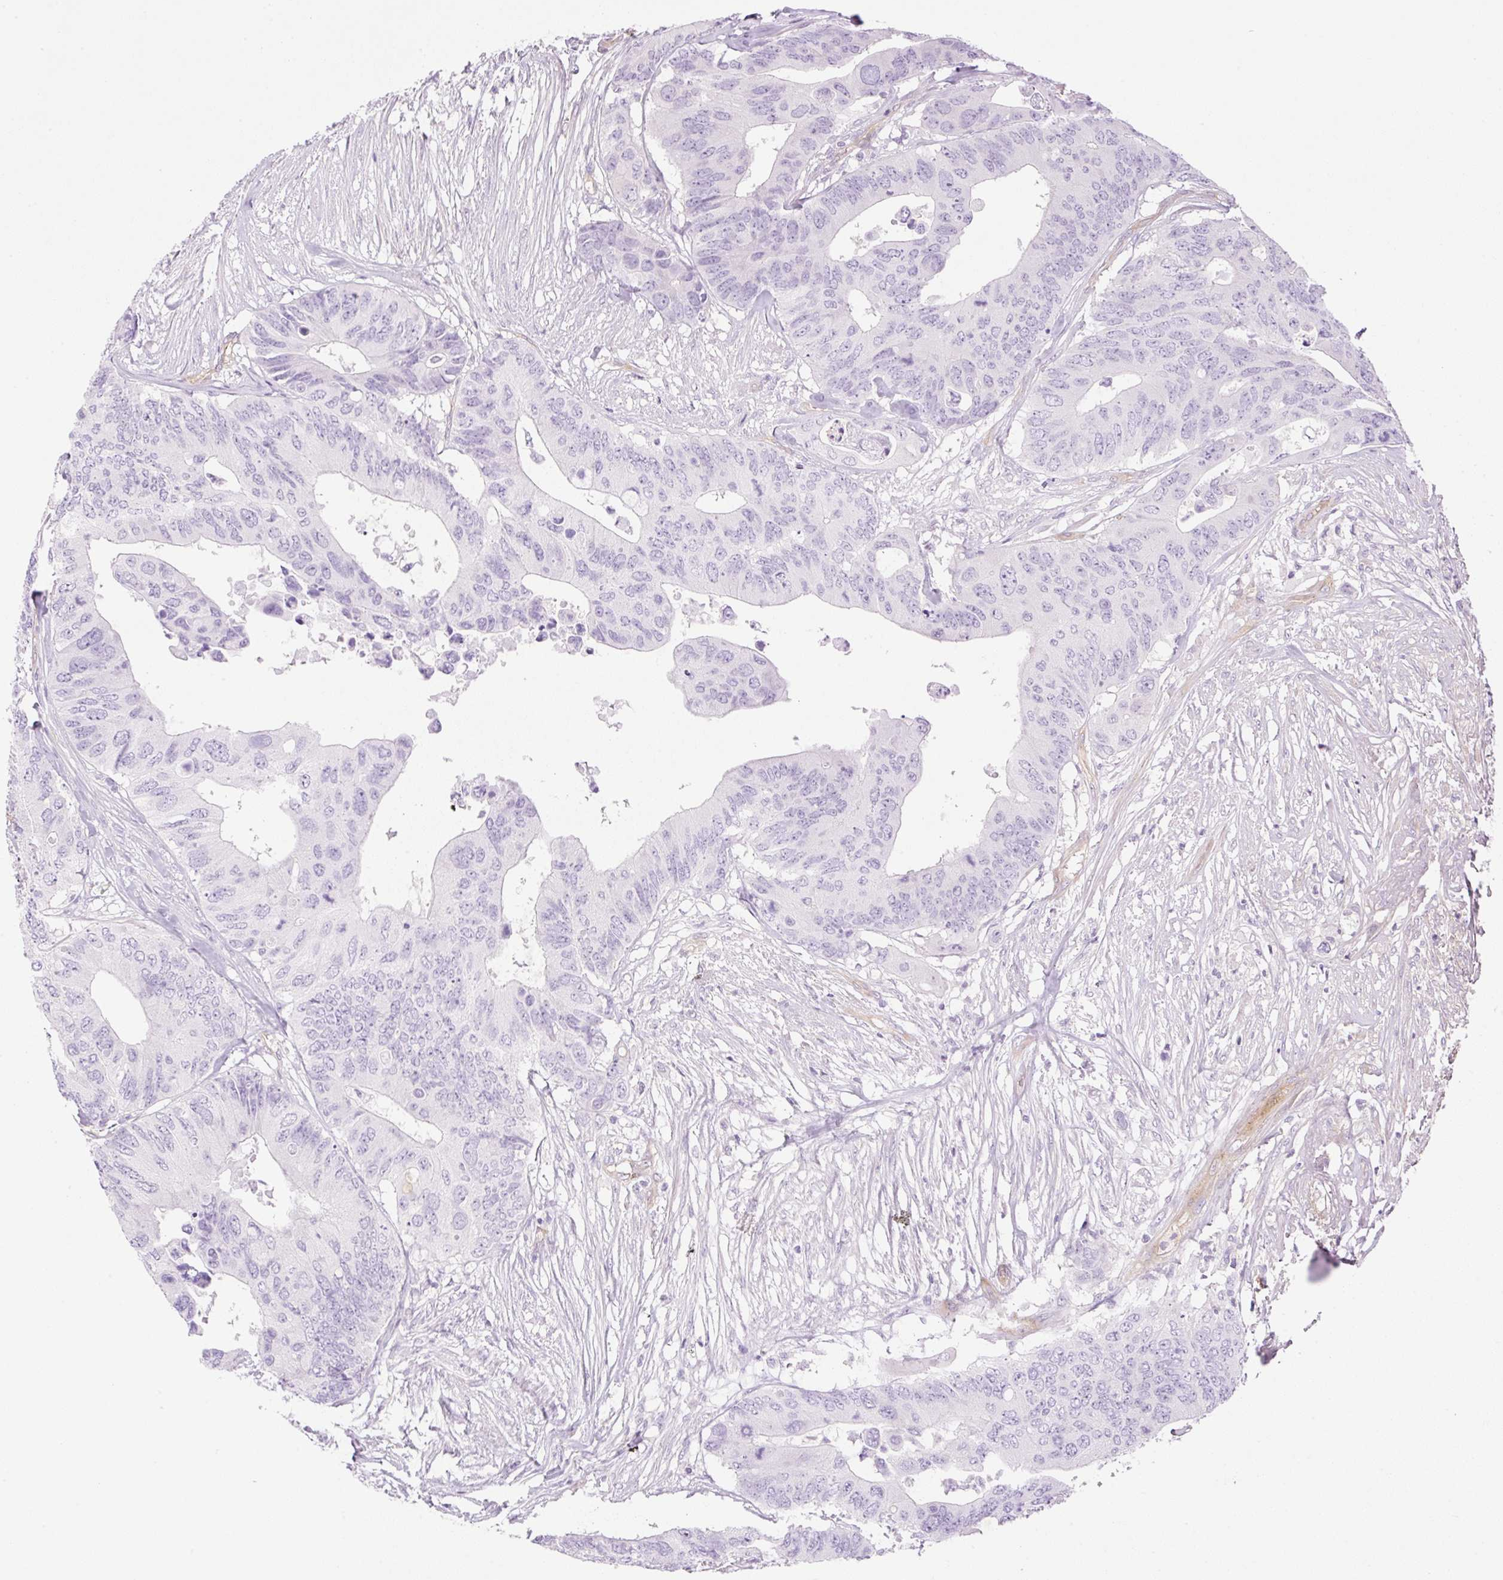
{"staining": {"intensity": "negative", "quantity": "none", "location": "none"}, "tissue": "colorectal cancer", "cell_type": "Tumor cells", "image_type": "cancer", "snomed": [{"axis": "morphology", "description": "Adenocarcinoma, NOS"}, {"axis": "topography", "description": "Colon"}], "caption": "This is a photomicrograph of immunohistochemistry (IHC) staining of colorectal cancer (adenocarcinoma), which shows no staining in tumor cells.", "gene": "EHD3", "patient": {"sex": "male", "age": 71}}